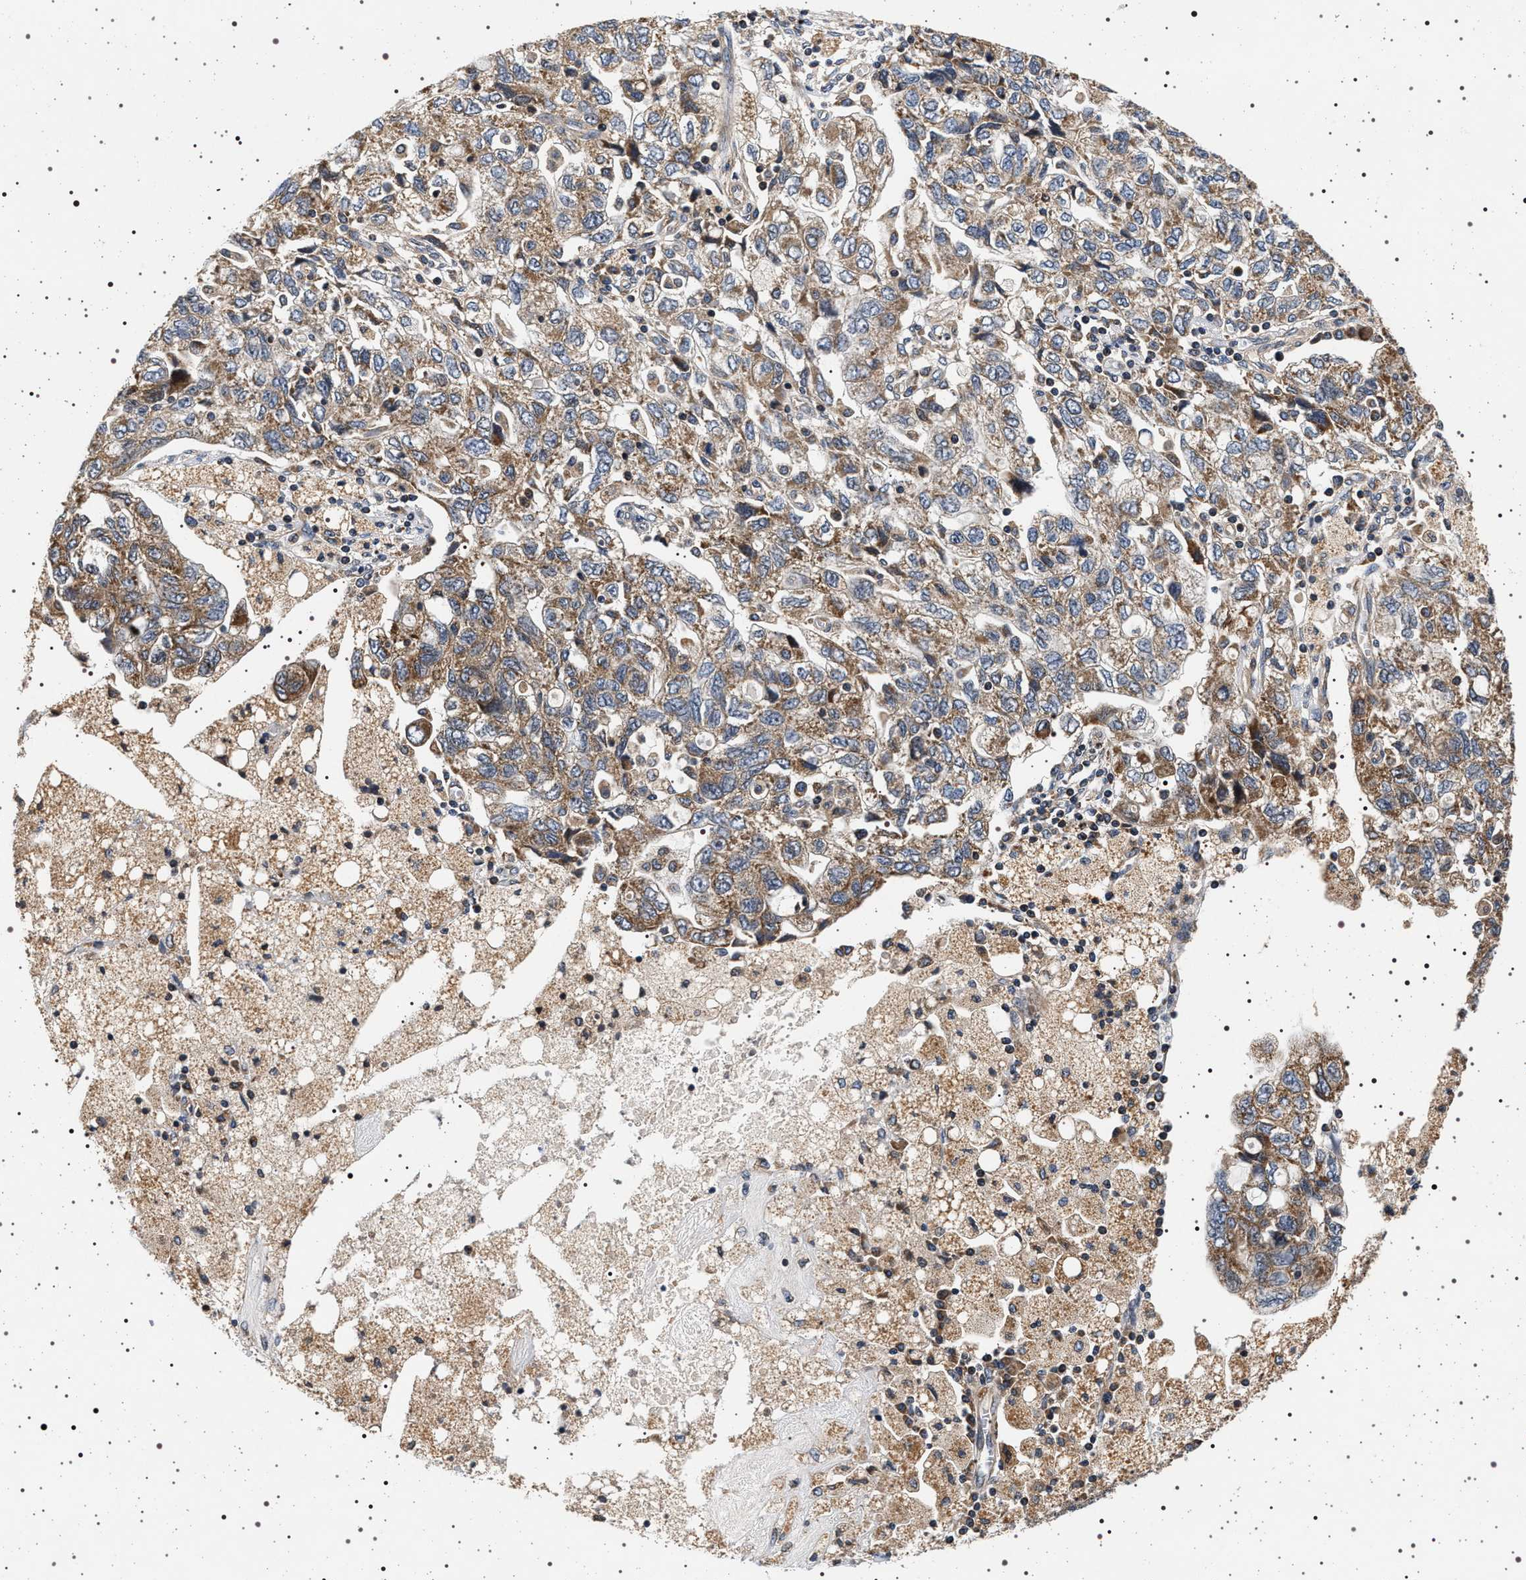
{"staining": {"intensity": "moderate", "quantity": ">75%", "location": "cytoplasmic/membranous"}, "tissue": "ovarian cancer", "cell_type": "Tumor cells", "image_type": "cancer", "snomed": [{"axis": "morphology", "description": "Carcinoma, NOS"}, {"axis": "morphology", "description": "Cystadenocarcinoma, serous, NOS"}, {"axis": "topography", "description": "Ovary"}], "caption": "Human carcinoma (ovarian) stained for a protein (brown) shows moderate cytoplasmic/membranous positive positivity in approximately >75% of tumor cells.", "gene": "DCBLD2", "patient": {"sex": "female", "age": 69}}